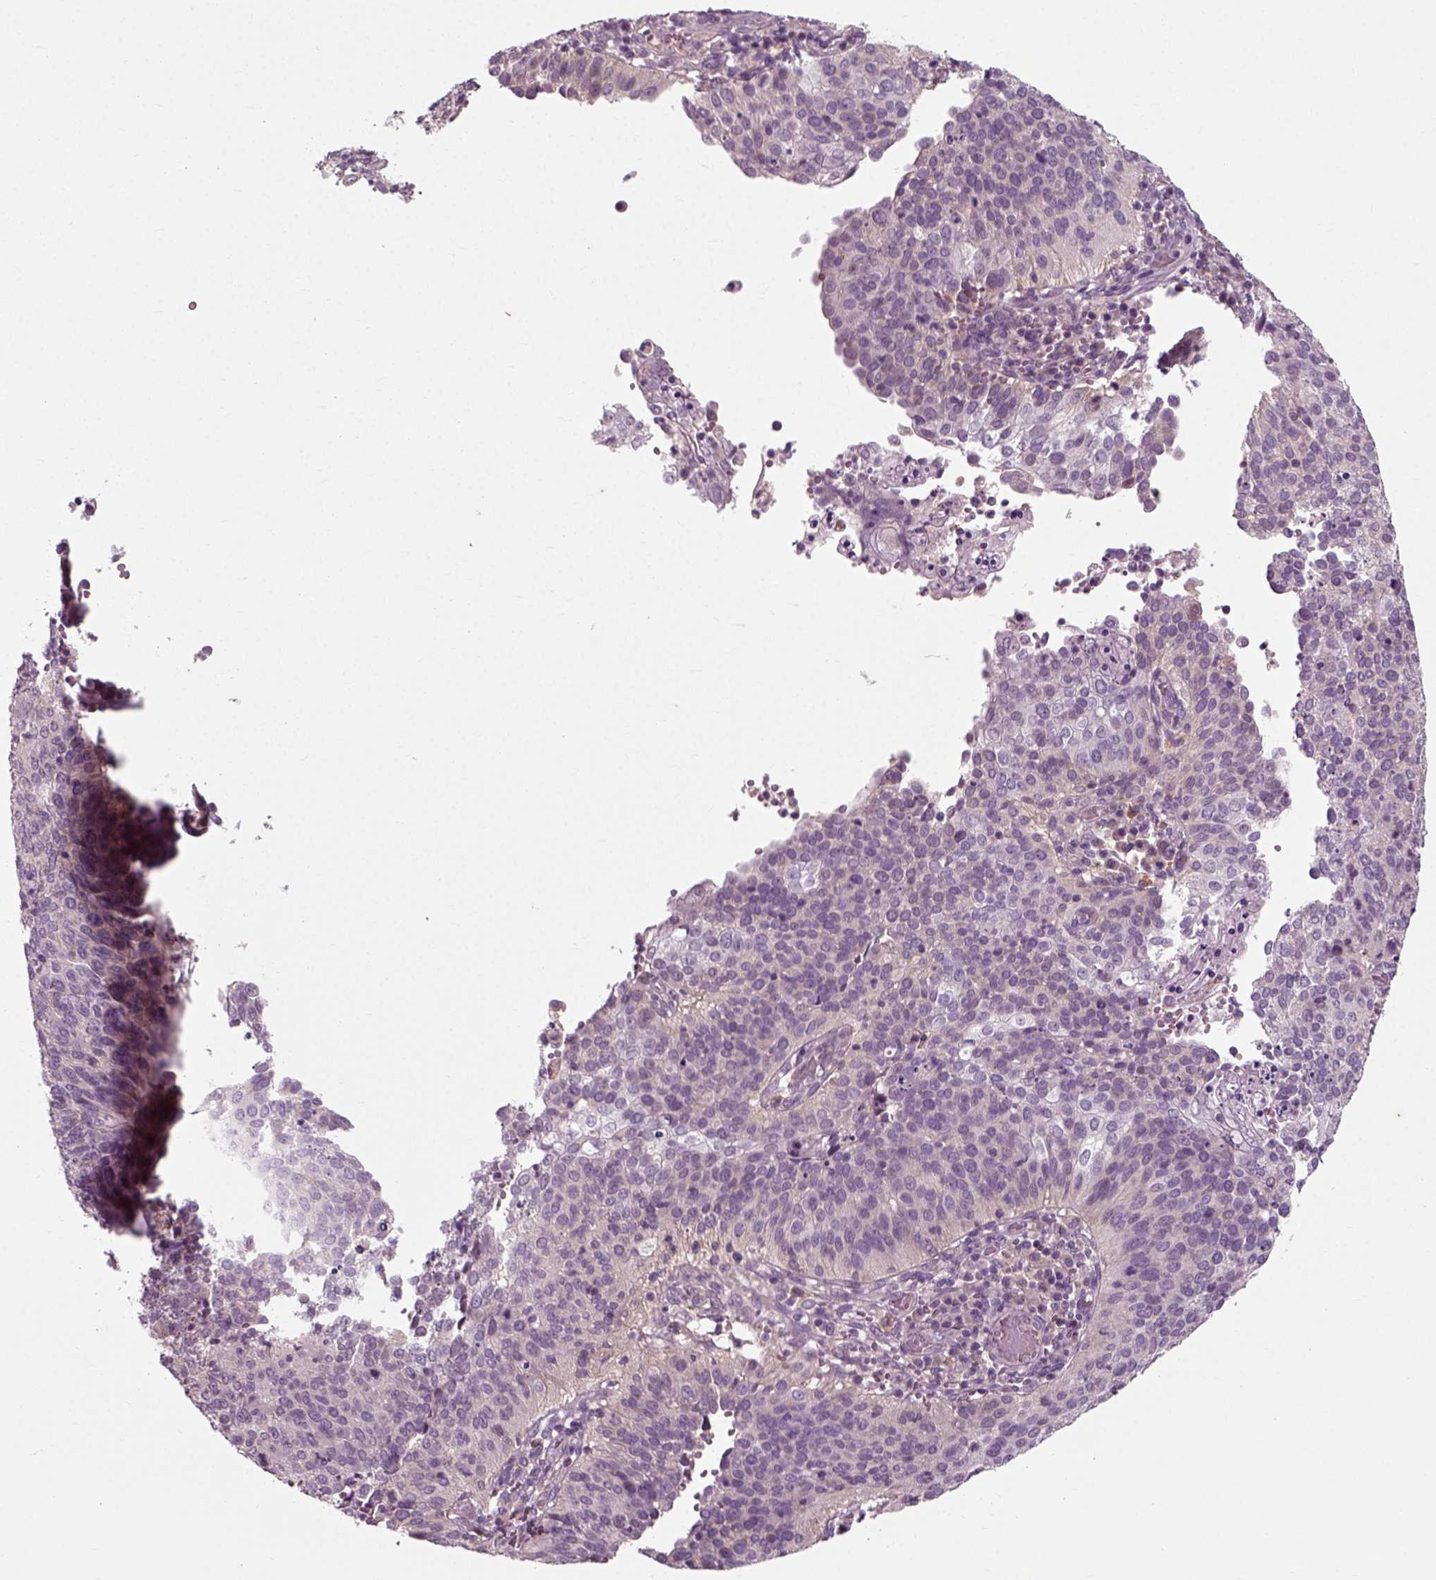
{"staining": {"intensity": "weak", "quantity": "<25%", "location": "cytoplasmic/membranous"}, "tissue": "cervical cancer", "cell_type": "Tumor cells", "image_type": "cancer", "snomed": [{"axis": "morphology", "description": "Squamous cell carcinoma, NOS"}, {"axis": "topography", "description": "Cervix"}], "caption": "Tumor cells are negative for protein expression in human squamous cell carcinoma (cervical). (Brightfield microscopy of DAB (3,3'-diaminobenzidine) immunohistochemistry at high magnification).", "gene": "RND2", "patient": {"sex": "female", "age": 39}}